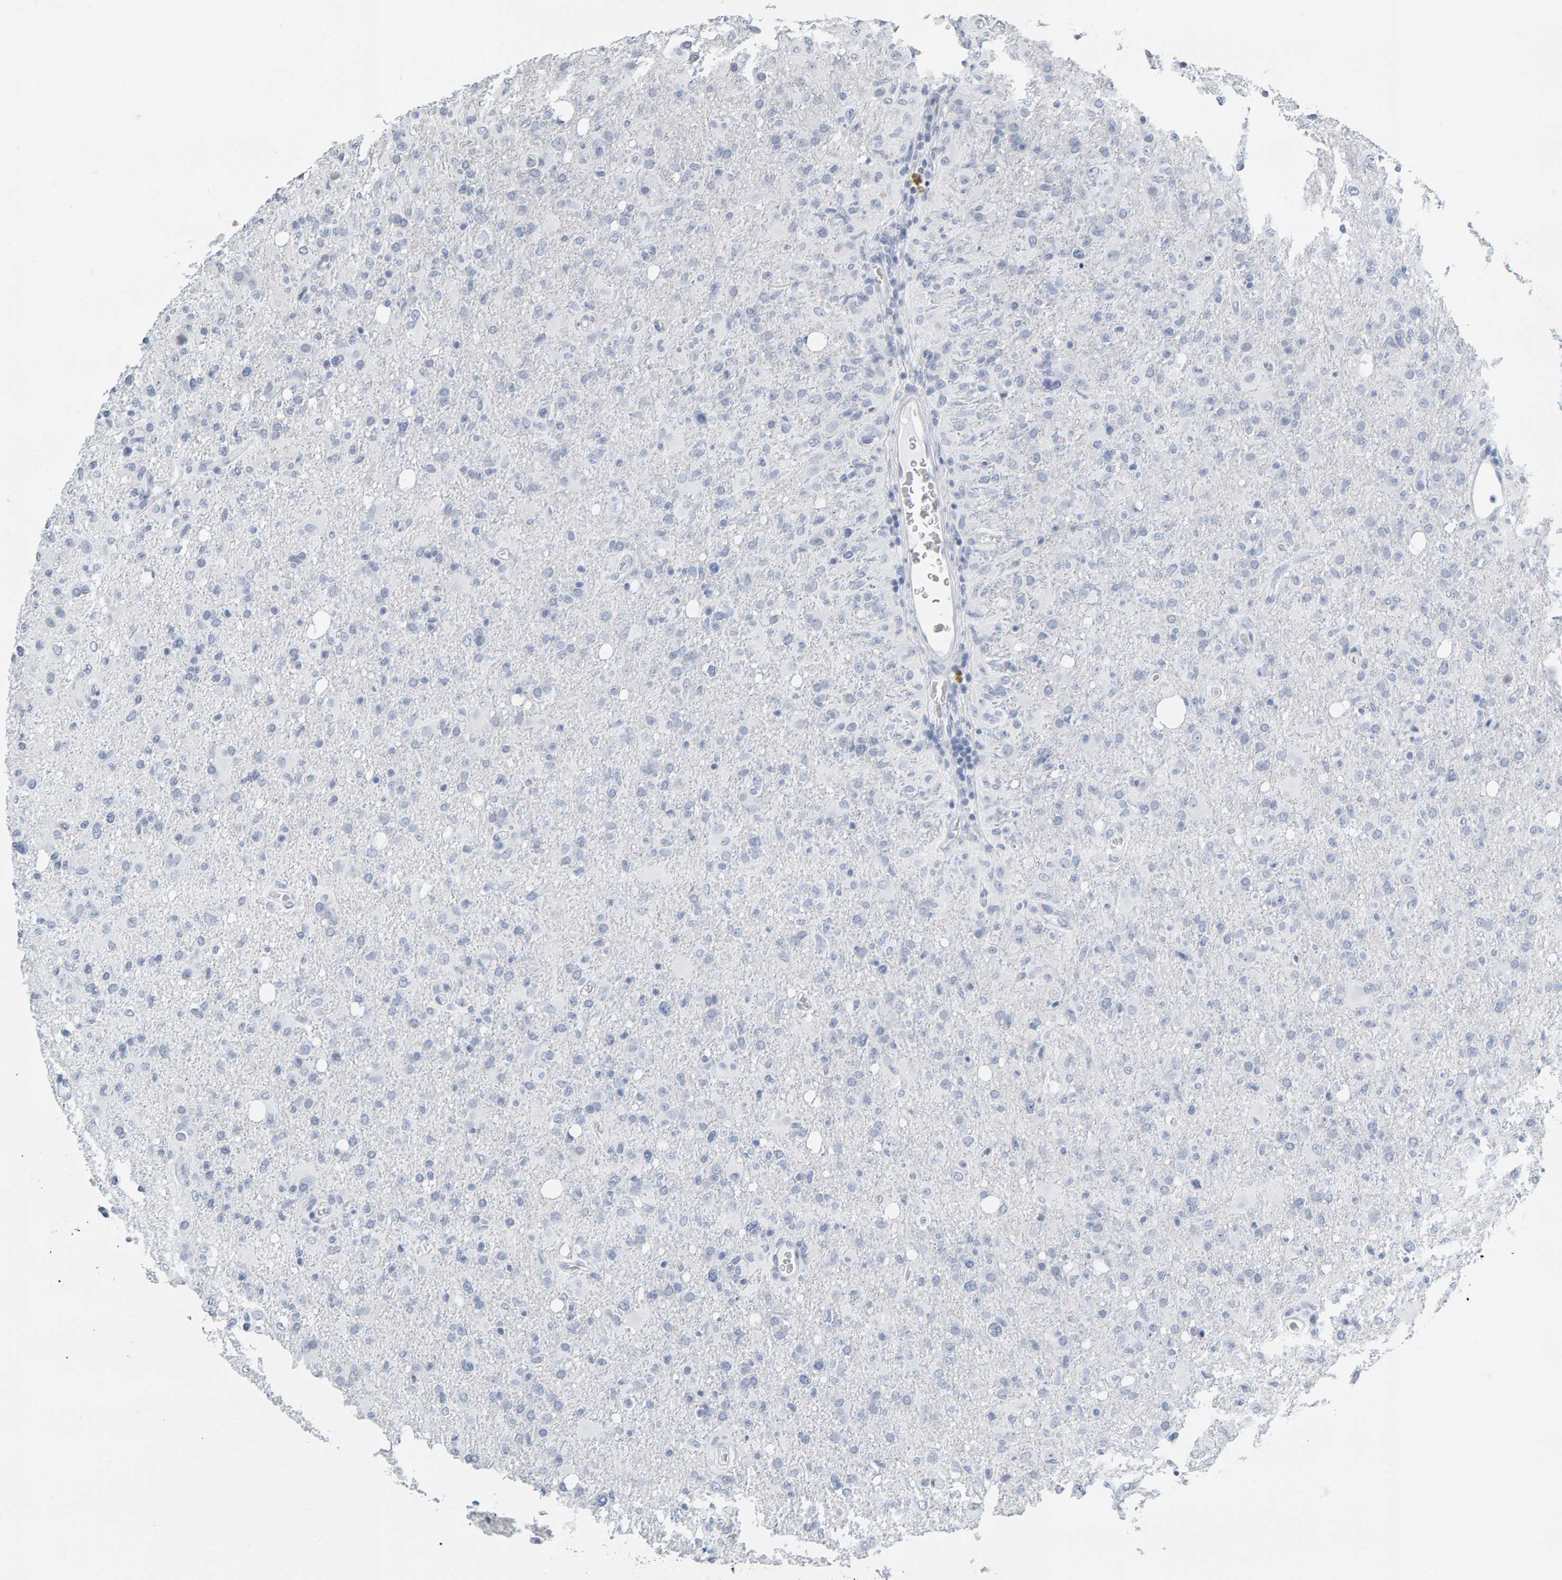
{"staining": {"intensity": "negative", "quantity": "none", "location": "none"}, "tissue": "glioma", "cell_type": "Tumor cells", "image_type": "cancer", "snomed": [{"axis": "morphology", "description": "Glioma, malignant, High grade"}, {"axis": "topography", "description": "Brain"}], "caption": "IHC of human glioma reveals no positivity in tumor cells. (Stains: DAB IHC with hematoxylin counter stain, Microscopy: brightfield microscopy at high magnification).", "gene": "SPACA3", "patient": {"sex": "female", "age": 57}}